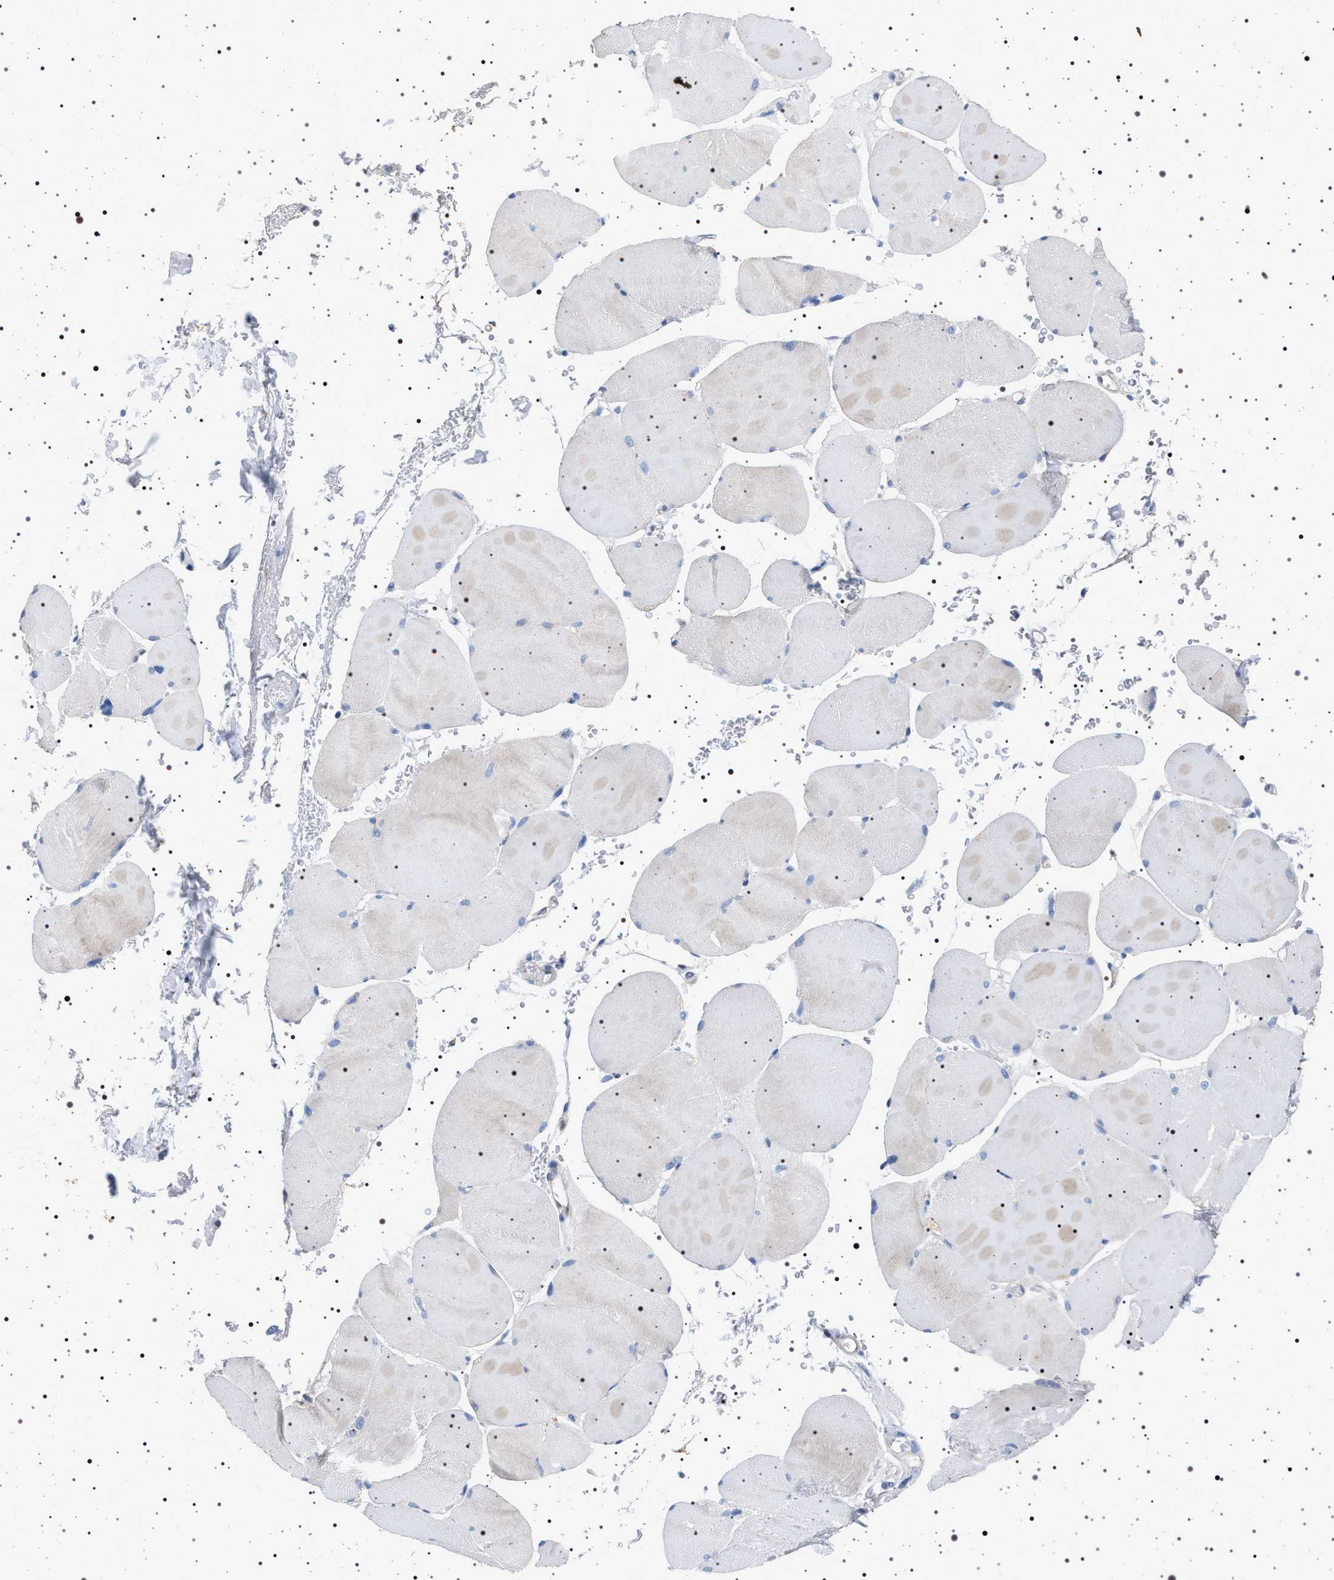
{"staining": {"intensity": "negative", "quantity": "none", "location": "none"}, "tissue": "skeletal muscle", "cell_type": "Myocytes", "image_type": "normal", "snomed": [{"axis": "morphology", "description": "Normal tissue, NOS"}, {"axis": "topography", "description": "Skin"}, {"axis": "topography", "description": "Skeletal muscle"}], "caption": "Myocytes are negative for protein expression in unremarkable human skeletal muscle. Brightfield microscopy of immunohistochemistry (IHC) stained with DAB (brown) and hematoxylin (blue), captured at high magnification.", "gene": "NAT9", "patient": {"sex": "male", "age": 83}}